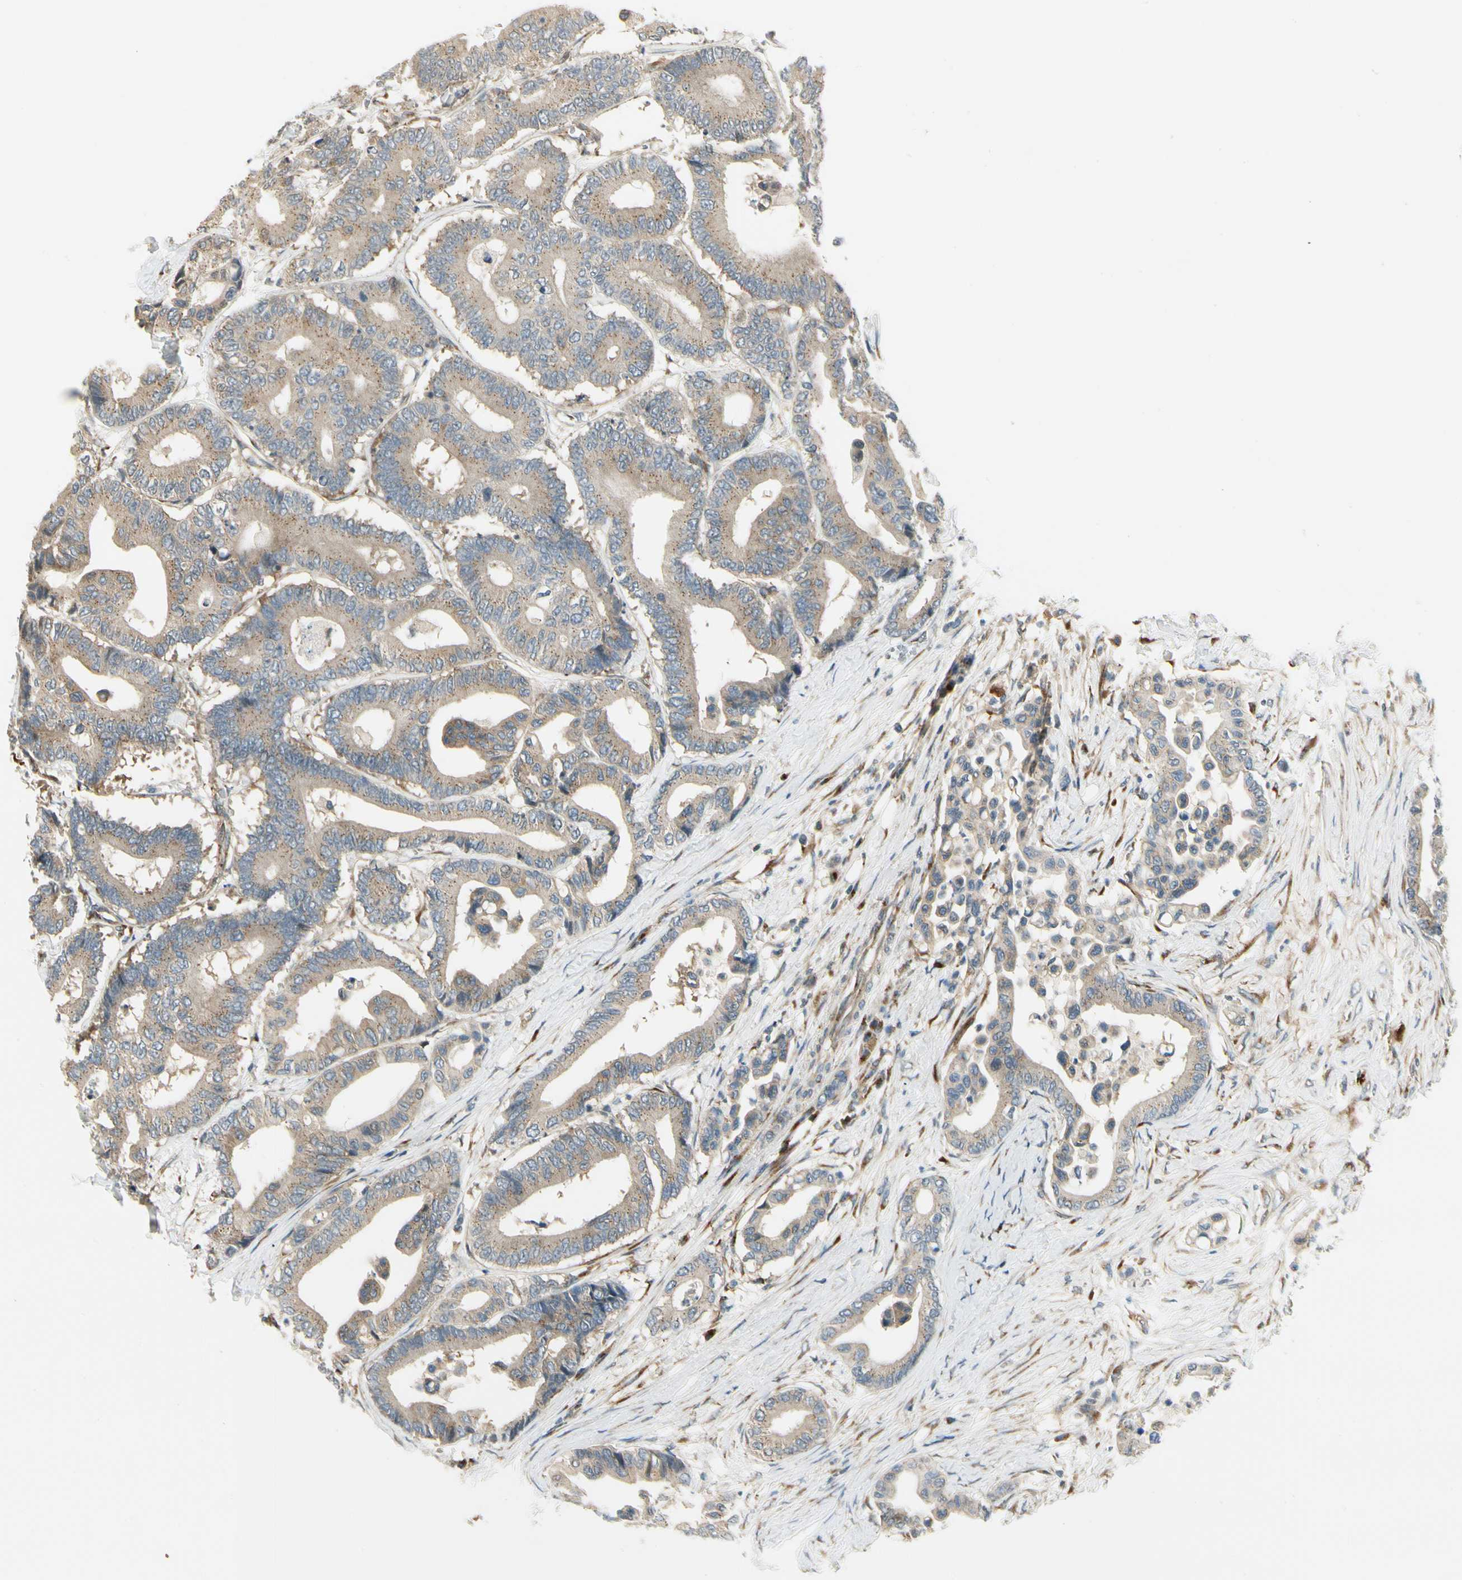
{"staining": {"intensity": "weak", "quantity": ">75%", "location": "cytoplasmic/membranous"}, "tissue": "colorectal cancer", "cell_type": "Tumor cells", "image_type": "cancer", "snomed": [{"axis": "morphology", "description": "Normal tissue, NOS"}, {"axis": "morphology", "description": "Adenocarcinoma, NOS"}, {"axis": "topography", "description": "Colon"}], "caption": "Colorectal adenocarcinoma stained with a protein marker displays weak staining in tumor cells.", "gene": "MANSC1", "patient": {"sex": "male", "age": 82}}